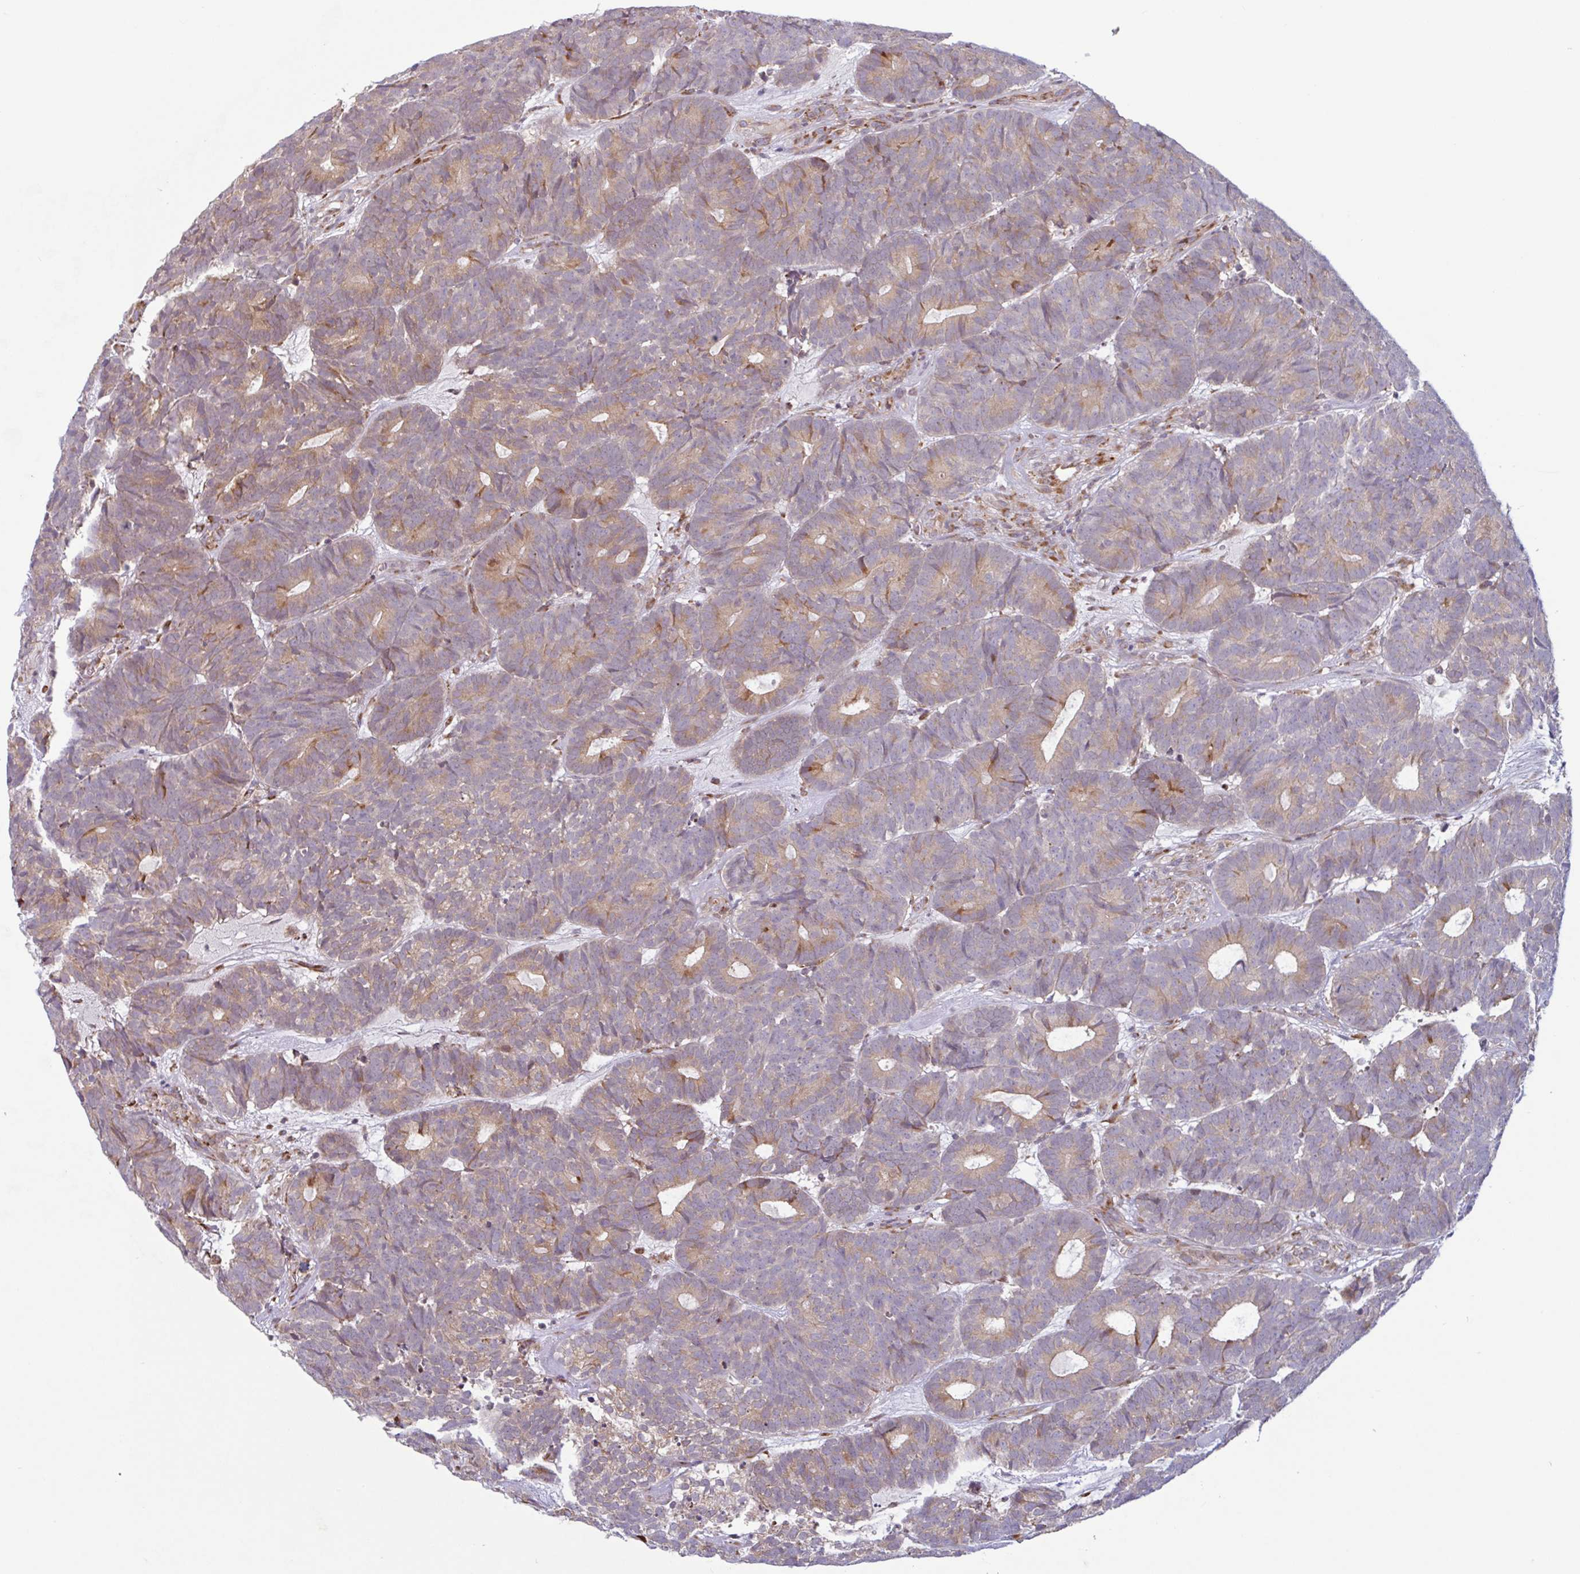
{"staining": {"intensity": "weak", "quantity": ">75%", "location": "cytoplasmic/membranous"}, "tissue": "head and neck cancer", "cell_type": "Tumor cells", "image_type": "cancer", "snomed": [{"axis": "morphology", "description": "Adenocarcinoma, NOS"}, {"axis": "topography", "description": "Head-Neck"}], "caption": "This is a histology image of immunohistochemistry (IHC) staining of adenocarcinoma (head and neck), which shows weak staining in the cytoplasmic/membranous of tumor cells.", "gene": "RIT1", "patient": {"sex": "female", "age": 81}}